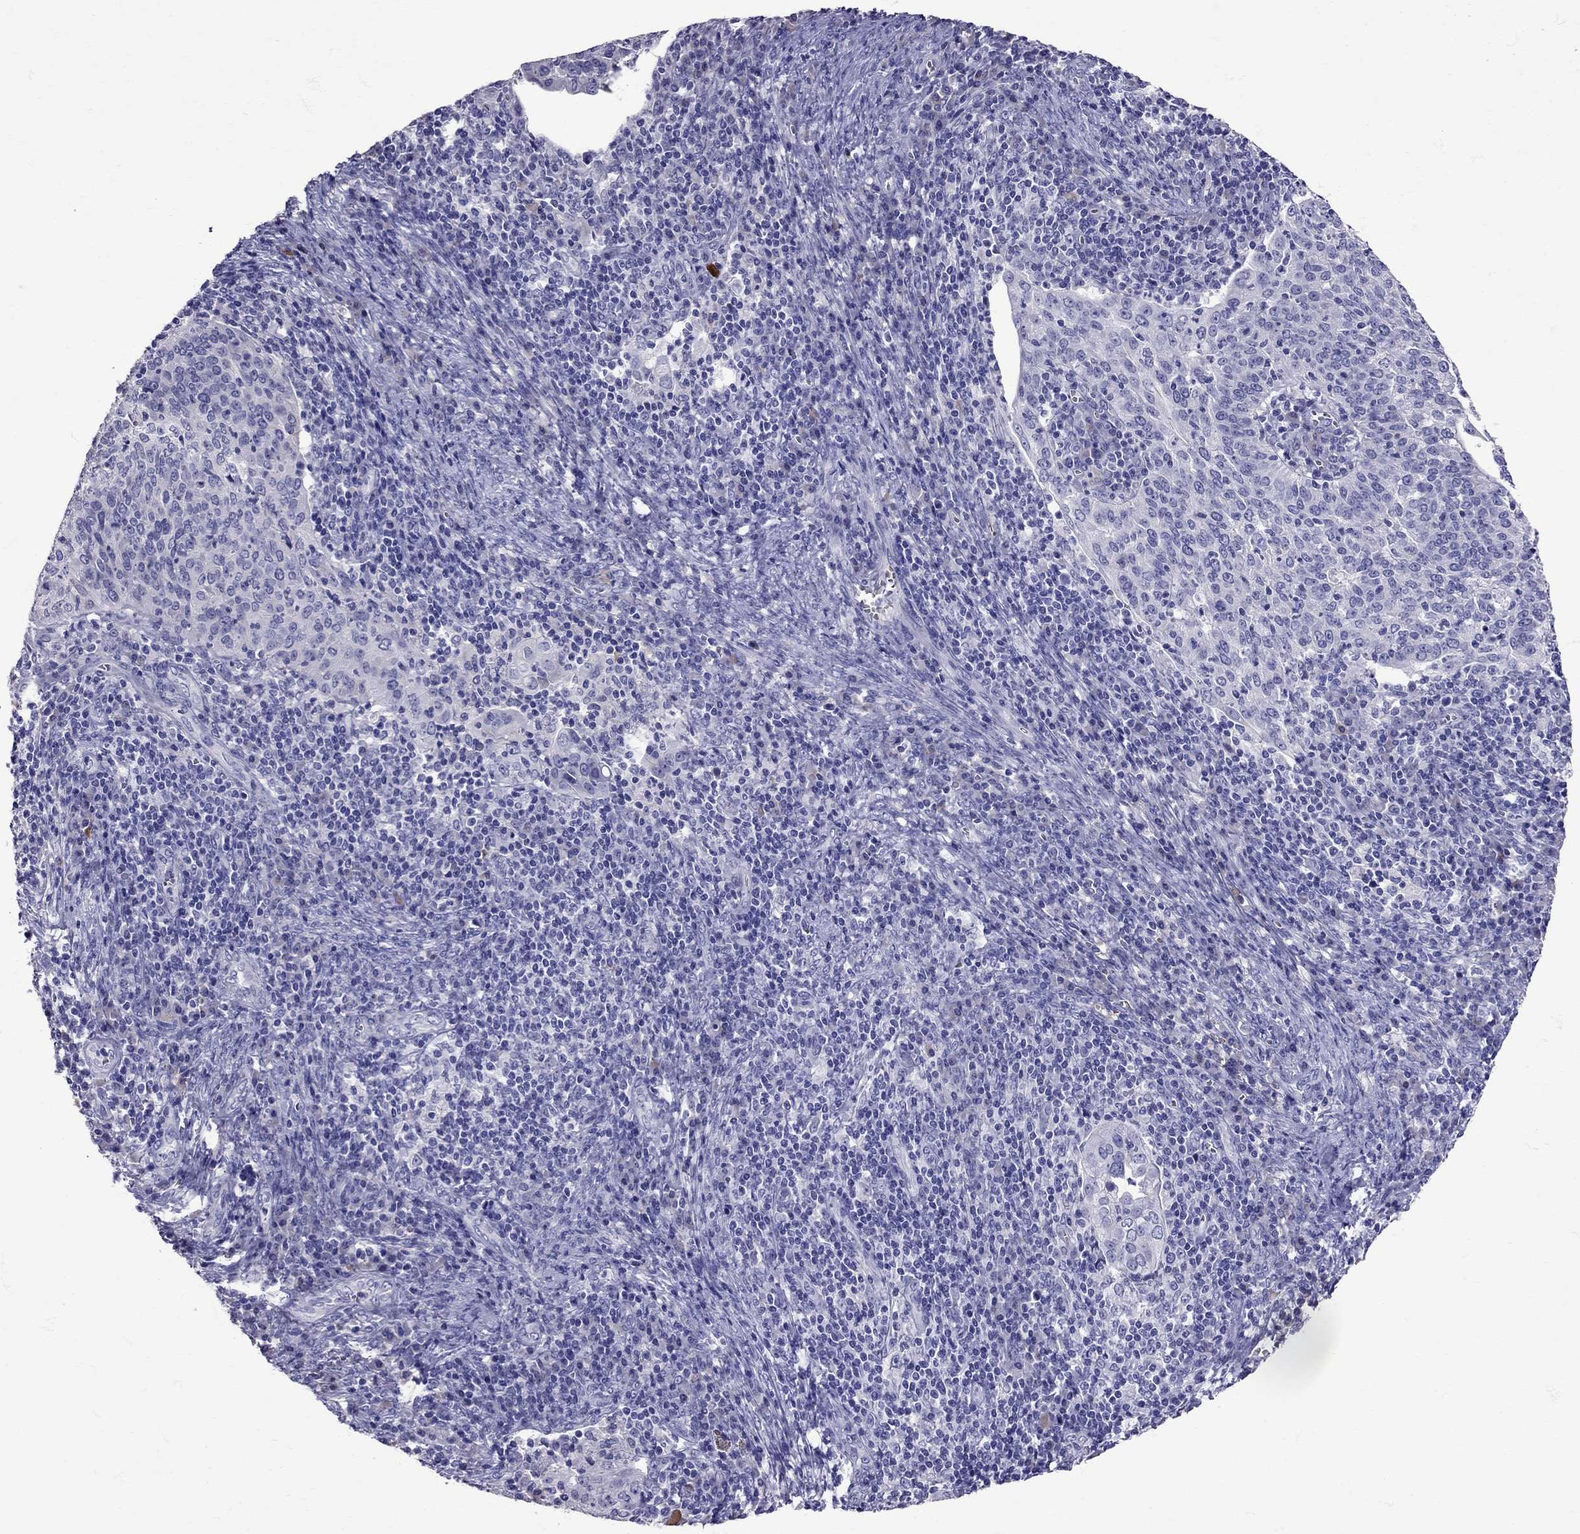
{"staining": {"intensity": "negative", "quantity": "none", "location": "none"}, "tissue": "cervical cancer", "cell_type": "Tumor cells", "image_type": "cancer", "snomed": [{"axis": "morphology", "description": "Squamous cell carcinoma, NOS"}, {"axis": "topography", "description": "Cervix"}], "caption": "Human cervical cancer stained for a protein using immunohistochemistry exhibits no expression in tumor cells.", "gene": "TBR1", "patient": {"sex": "female", "age": 39}}